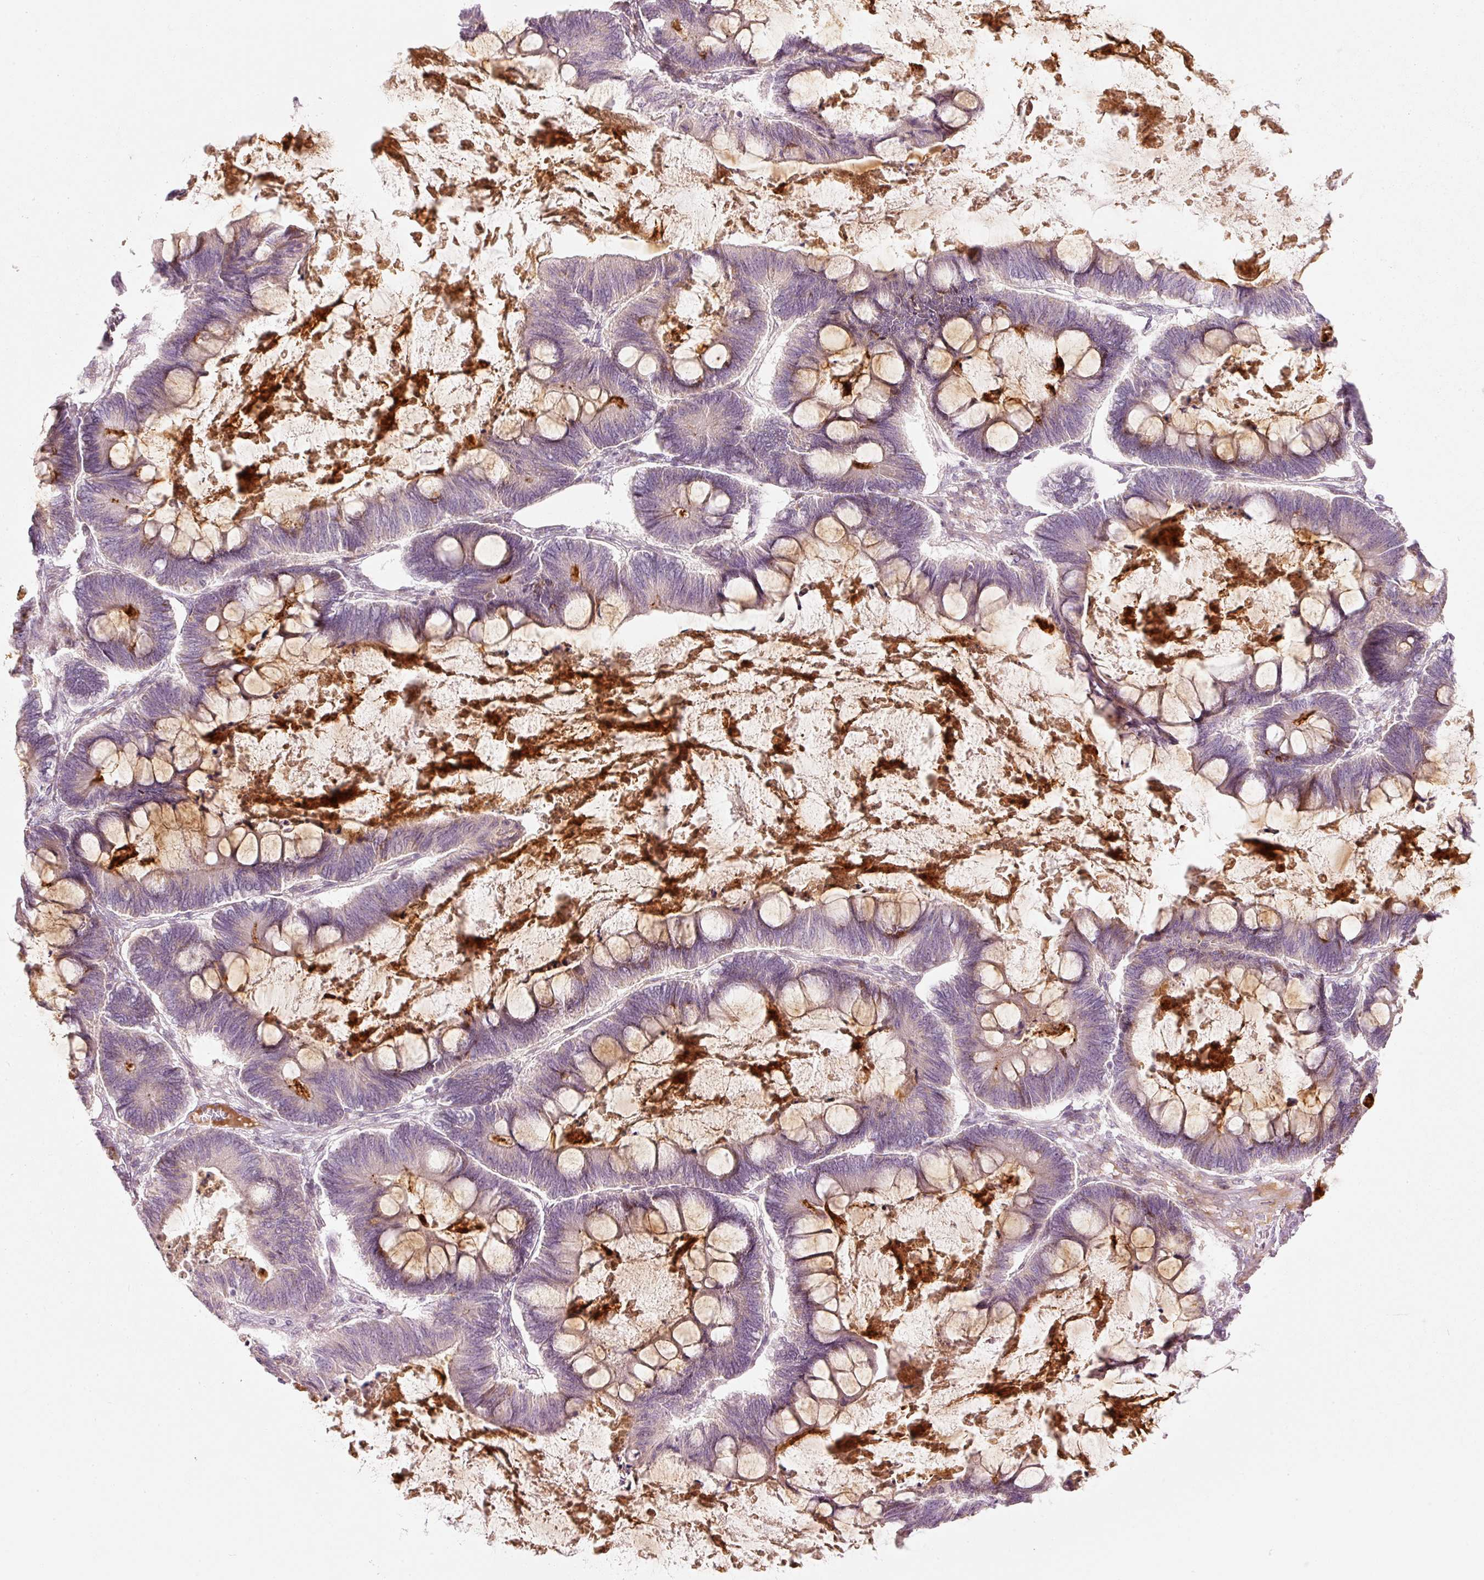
{"staining": {"intensity": "negative", "quantity": "none", "location": "none"}, "tissue": "ovarian cancer", "cell_type": "Tumor cells", "image_type": "cancer", "snomed": [{"axis": "morphology", "description": "Cystadenocarcinoma, mucinous, NOS"}, {"axis": "topography", "description": "Ovary"}], "caption": "This is an IHC image of ovarian cancer. There is no expression in tumor cells.", "gene": "SLC20A1", "patient": {"sex": "female", "age": 61}}